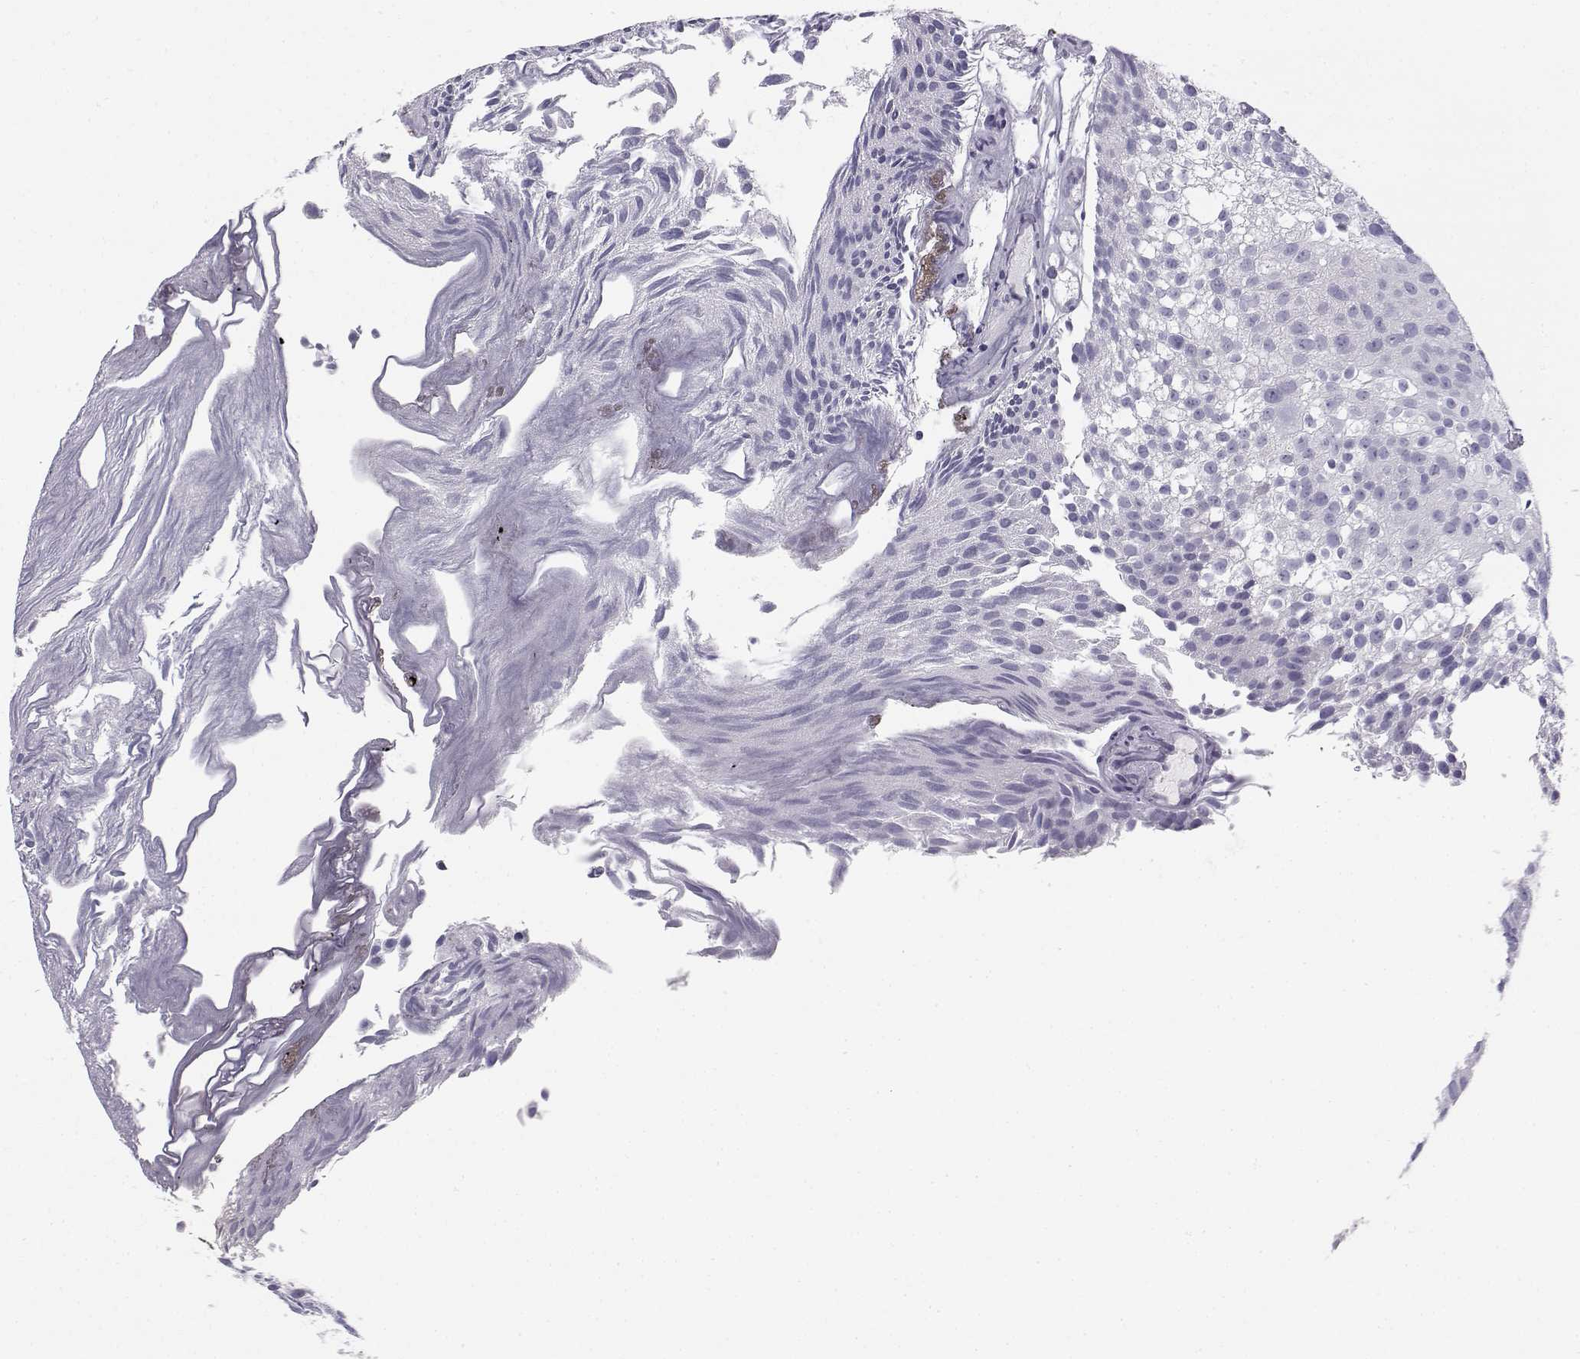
{"staining": {"intensity": "negative", "quantity": "none", "location": "none"}, "tissue": "urothelial cancer", "cell_type": "Tumor cells", "image_type": "cancer", "snomed": [{"axis": "morphology", "description": "Urothelial carcinoma, Low grade"}, {"axis": "topography", "description": "Urinary bladder"}], "caption": "Immunohistochemistry (IHC) image of urothelial cancer stained for a protein (brown), which shows no expression in tumor cells.", "gene": "KCNMB4", "patient": {"sex": "male", "age": 70}}